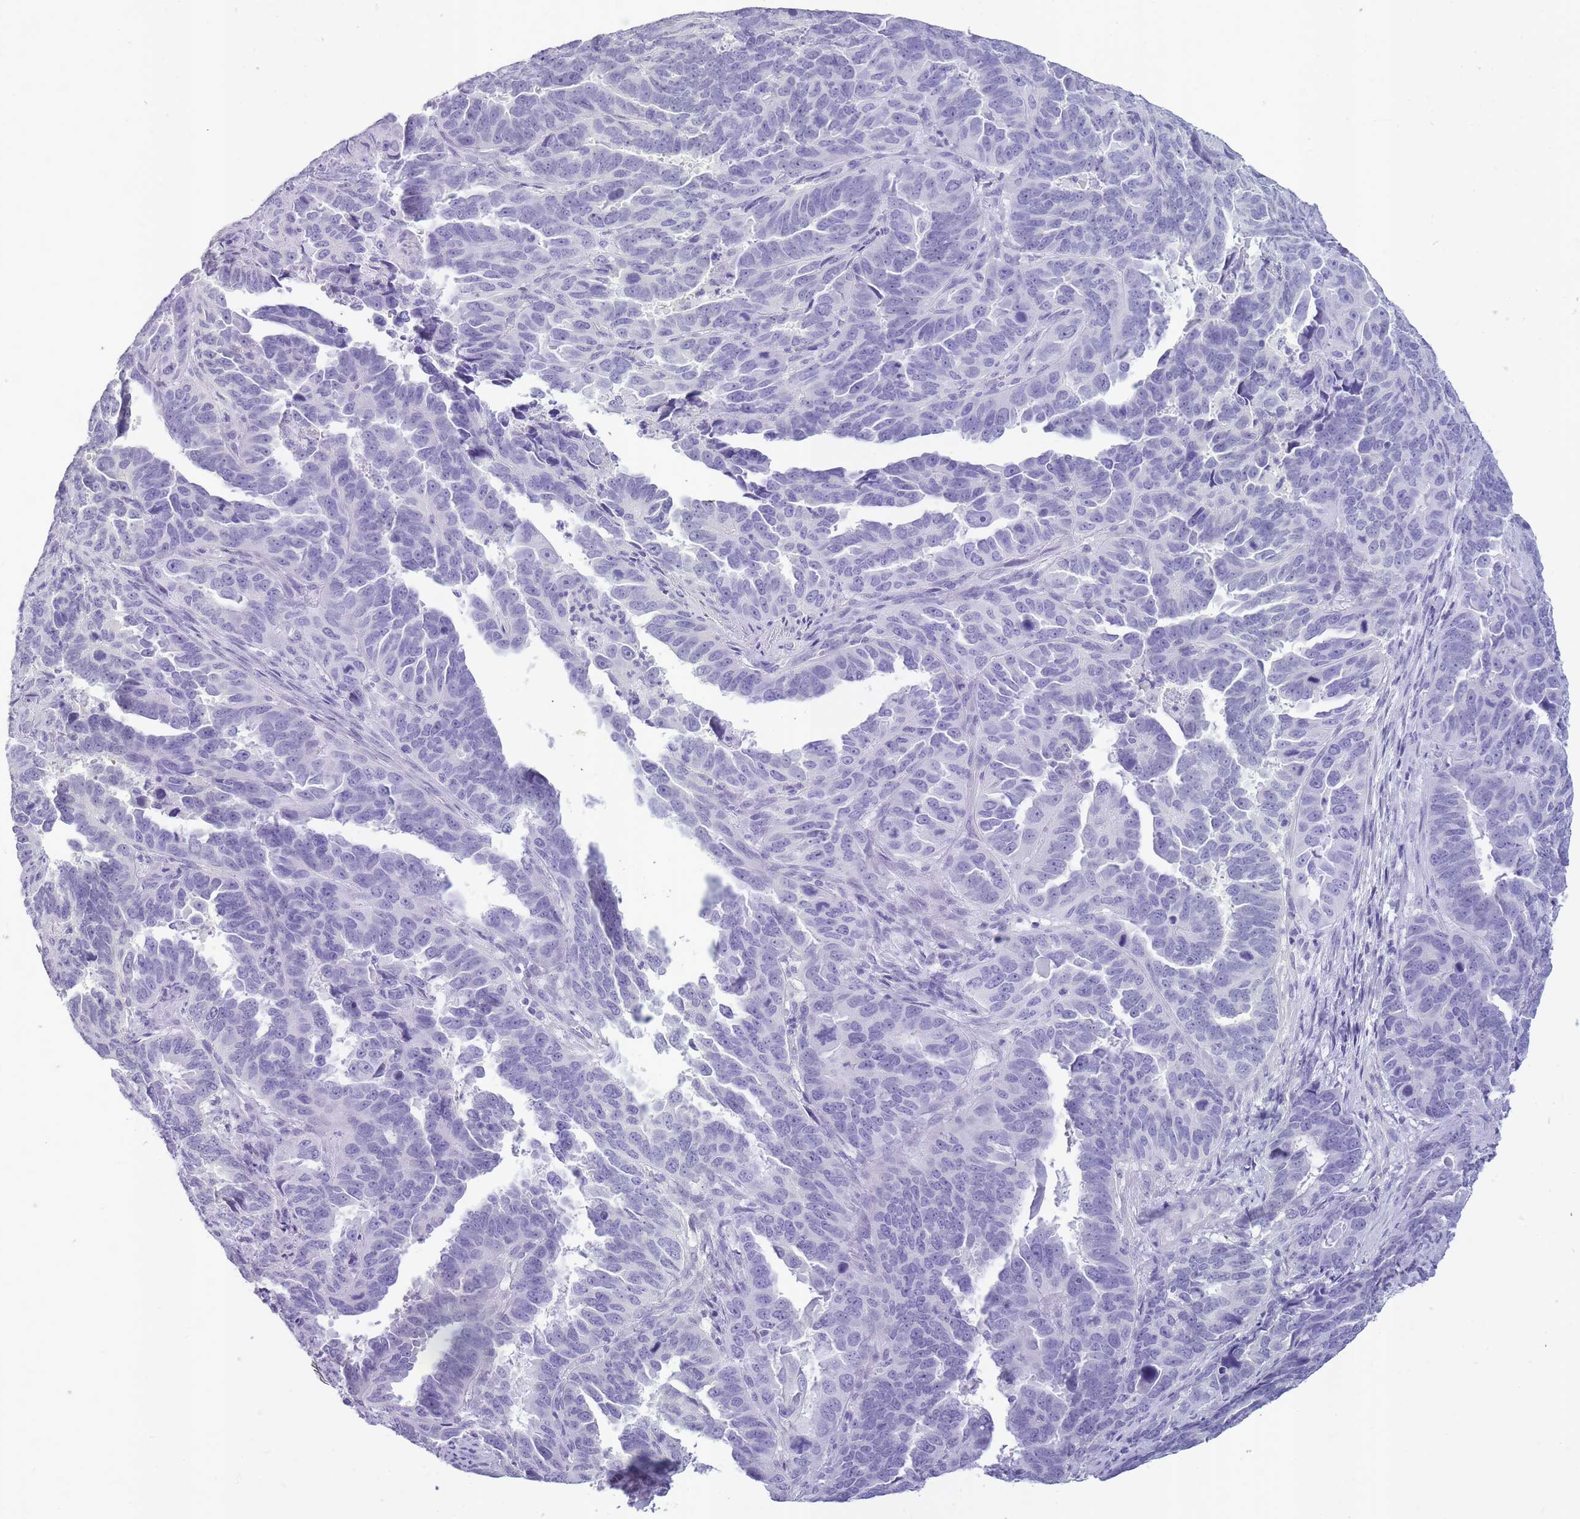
{"staining": {"intensity": "negative", "quantity": "none", "location": "none"}, "tissue": "endometrial cancer", "cell_type": "Tumor cells", "image_type": "cancer", "snomed": [{"axis": "morphology", "description": "Adenocarcinoma, NOS"}, {"axis": "topography", "description": "Endometrium"}], "caption": "Tumor cells show no significant protein positivity in endometrial adenocarcinoma. Brightfield microscopy of IHC stained with DAB (3,3'-diaminobenzidine) (brown) and hematoxylin (blue), captured at high magnification.", "gene": "INS", "patient": {"sex": "female", "age": 65}}